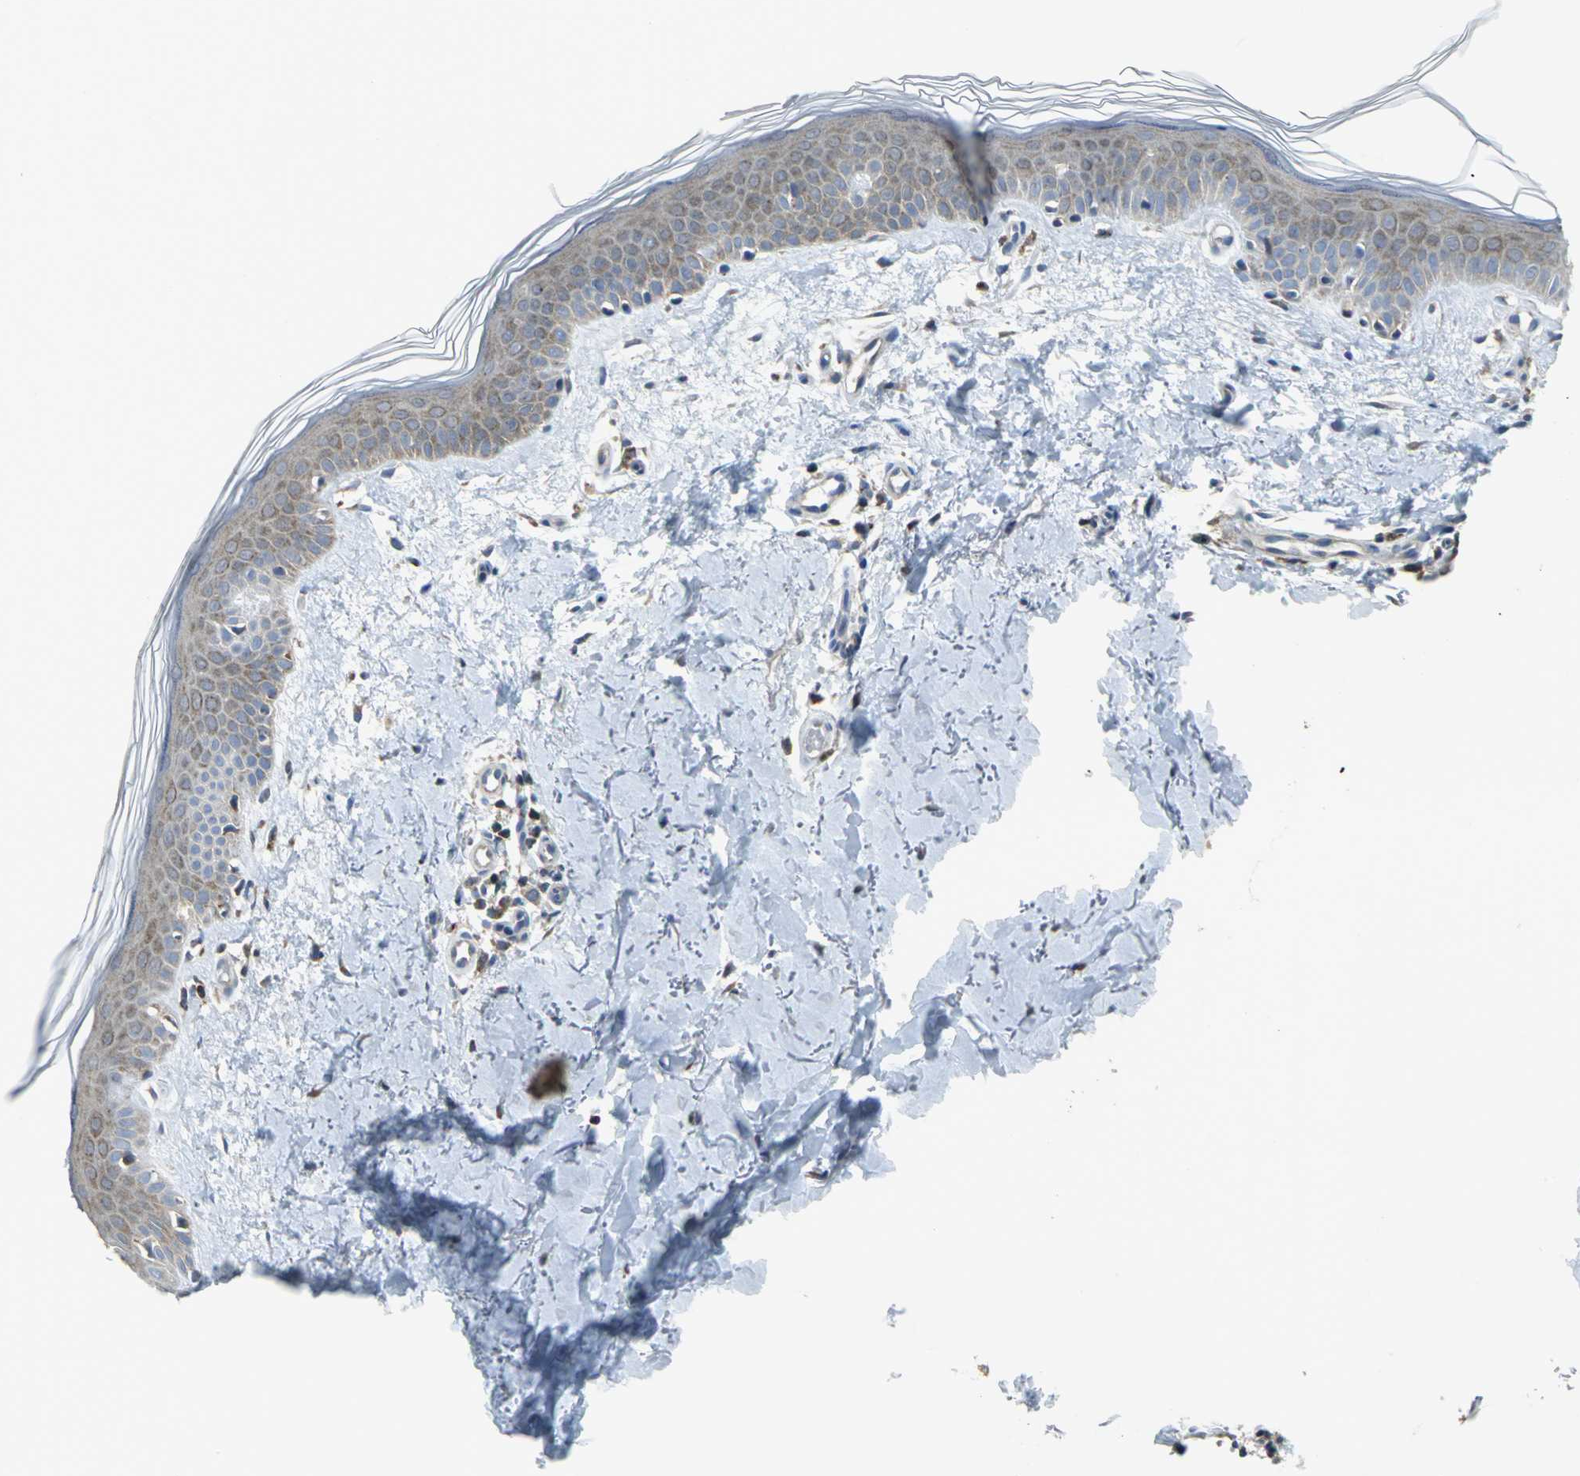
{"staining": {"intensity": "weak", "quantity": ">75%", "location": "cytoplasmic/membranous"}, "tissue": "skin", "cell_type": "Fibroblasts", "image_type": "normal", "snomed": [{"axis": "morphology", "description": "Normal tissue, NOS"}, {"axis": "topography", "description": "Skin"}], "caption": "High-power microscopy captured an immunohistochemistry histopathology image of normal skin, revealing weak cytoplasmic/membranous positivity in about >75% of fibroblasts.", "gene": "EIF5A", "patient": {"sex": "female", "age": 56}}